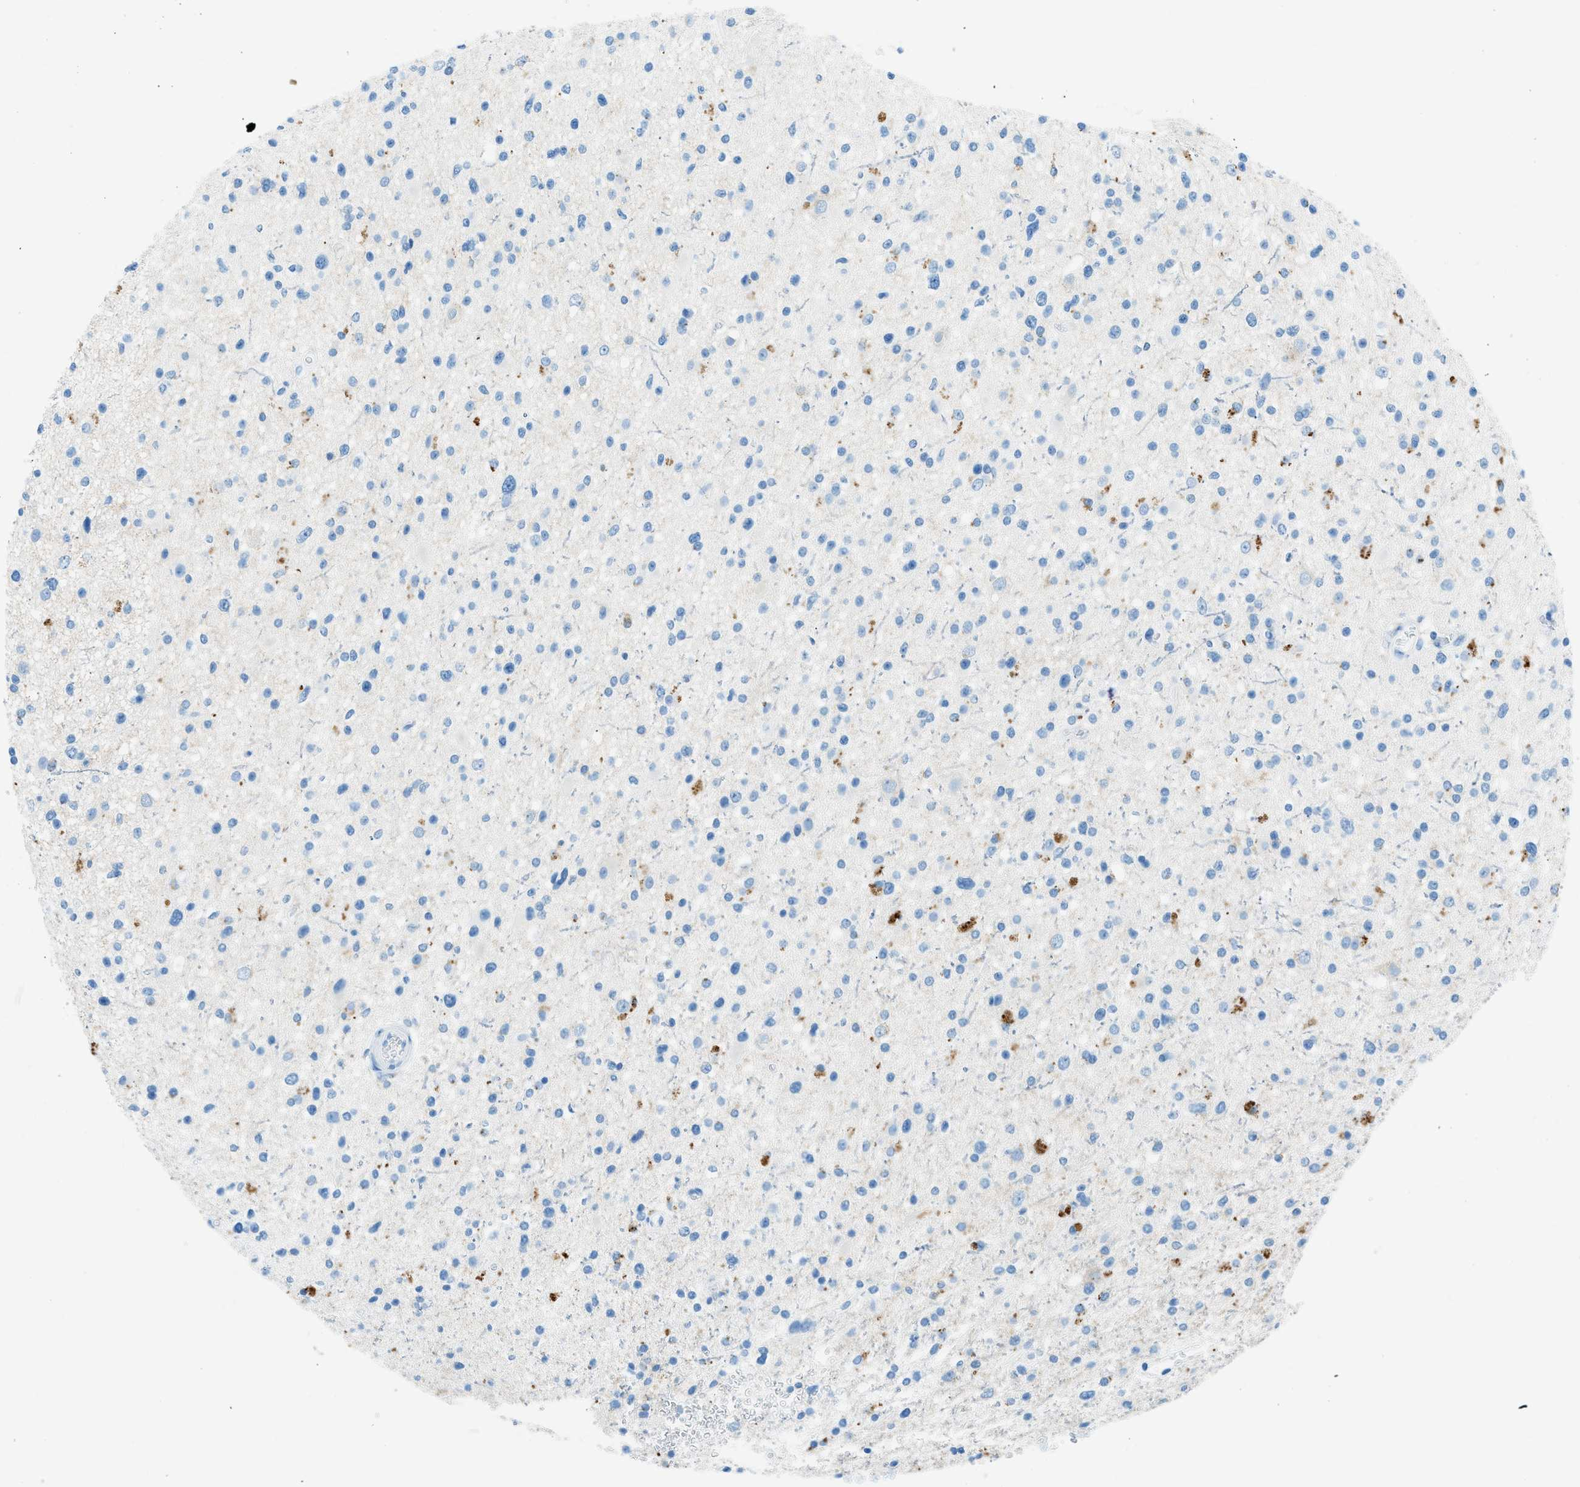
{"staining": {"intensity": "negative", "quantity": "none", "location": "none"}, "tissue": "glioma", "cell_type": "Tumor cells", "image_type": "cancer", "snomed": [{"axis": "morphology", "description": "Glioma, malignant, High grade"}, {"axis": "topography", "description": "Brain"}], "caption": "Histopathology image shows no significant protein positivity in tumor cells of high-grade glioma (malignant).", "gene": "C21orf62", "patient": {"sex": "male", "age": 33}}